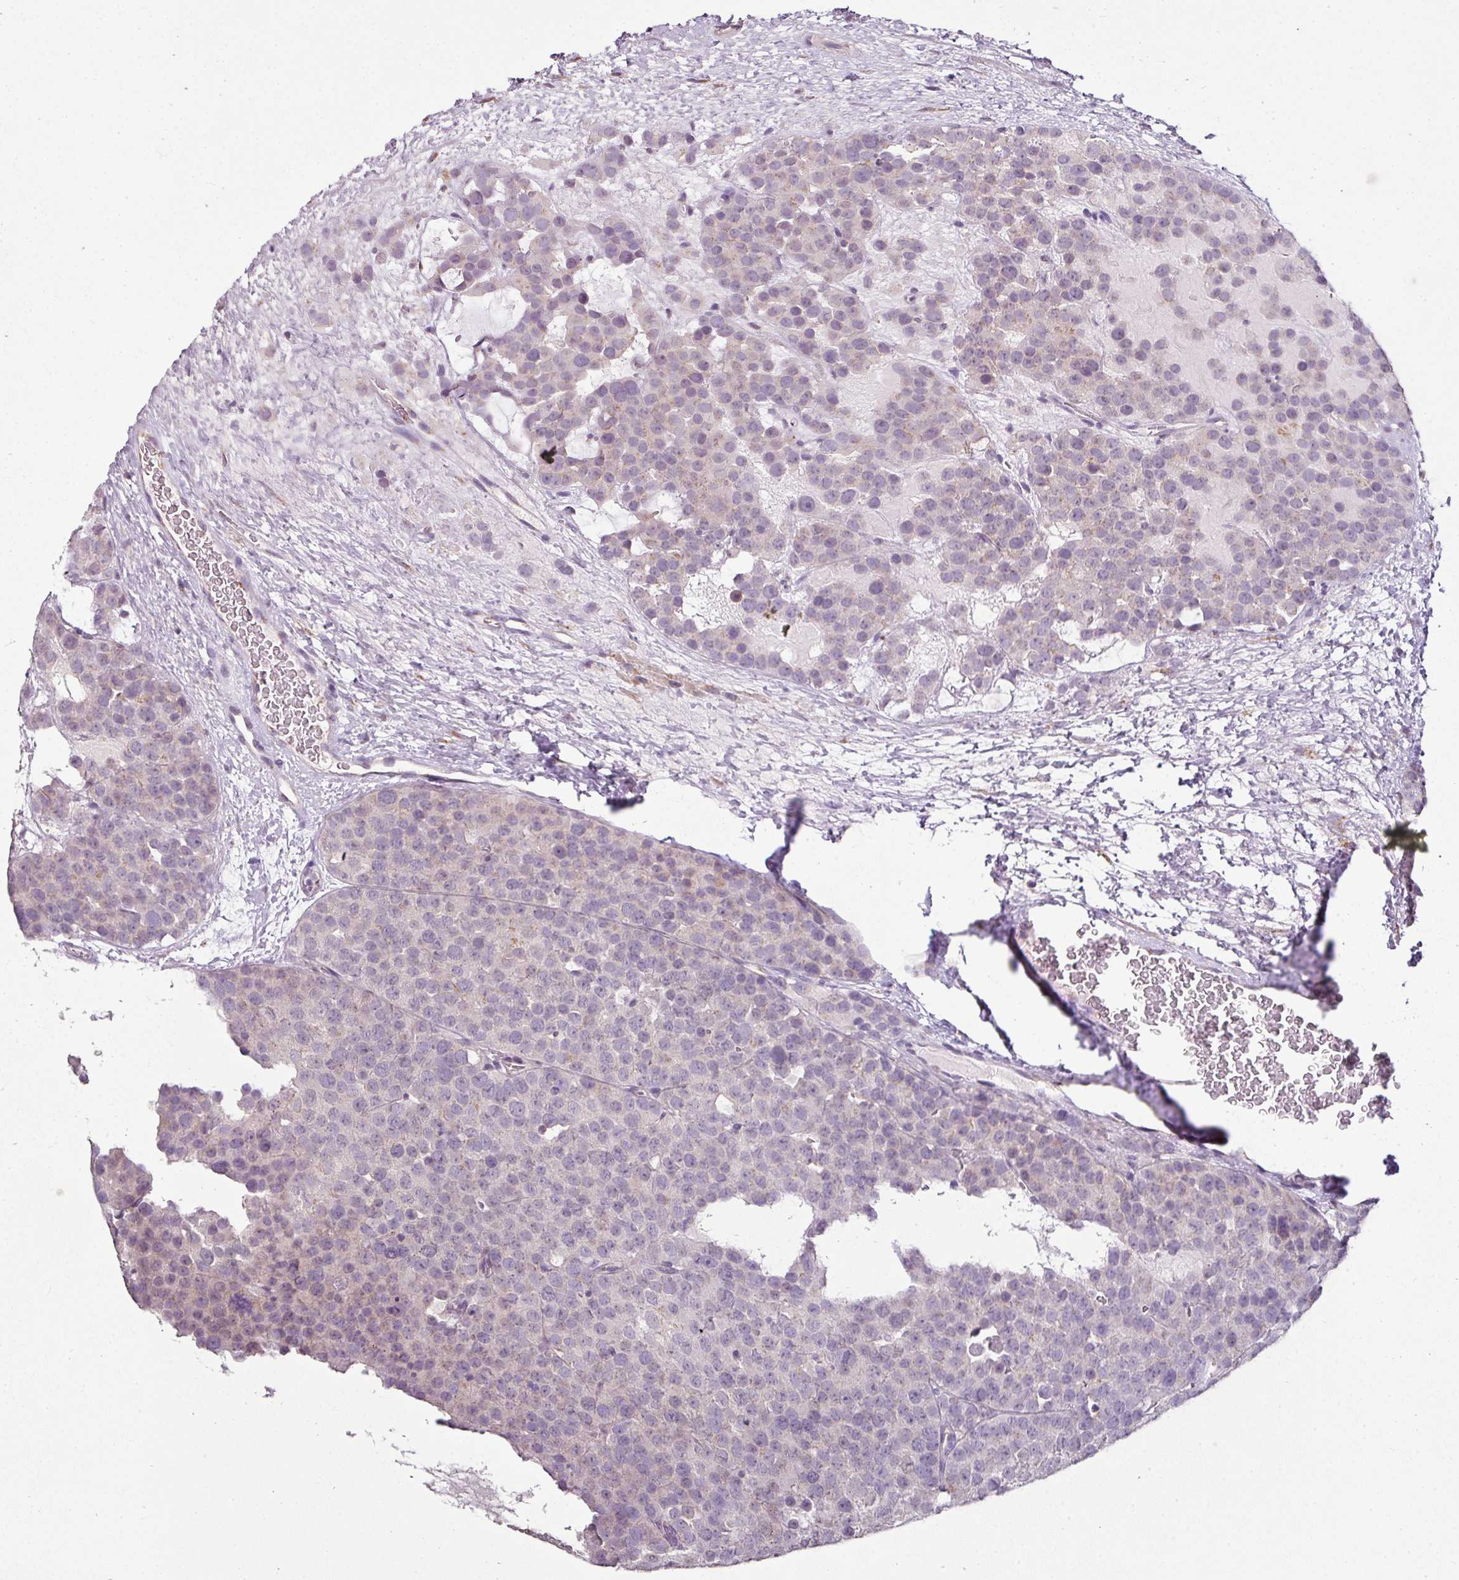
{"staining": {"intensity": "negative", "quantity": "none", "location": "none"}, "tissue": "testis cancer", "cell_type": "Tumor cells", "image_type": "cancer", "snomed": [{"axis": "morphology", "description": "Seminoma, NOS"}, {"axis": "topography", "description": "Testis"}], "caption": "Immunohistochemical staining of human seminoma (testis) reveals no significant staining in tumor cells.", "gene": "JPH2", "patient": {"sex": "male", "age": 71}}